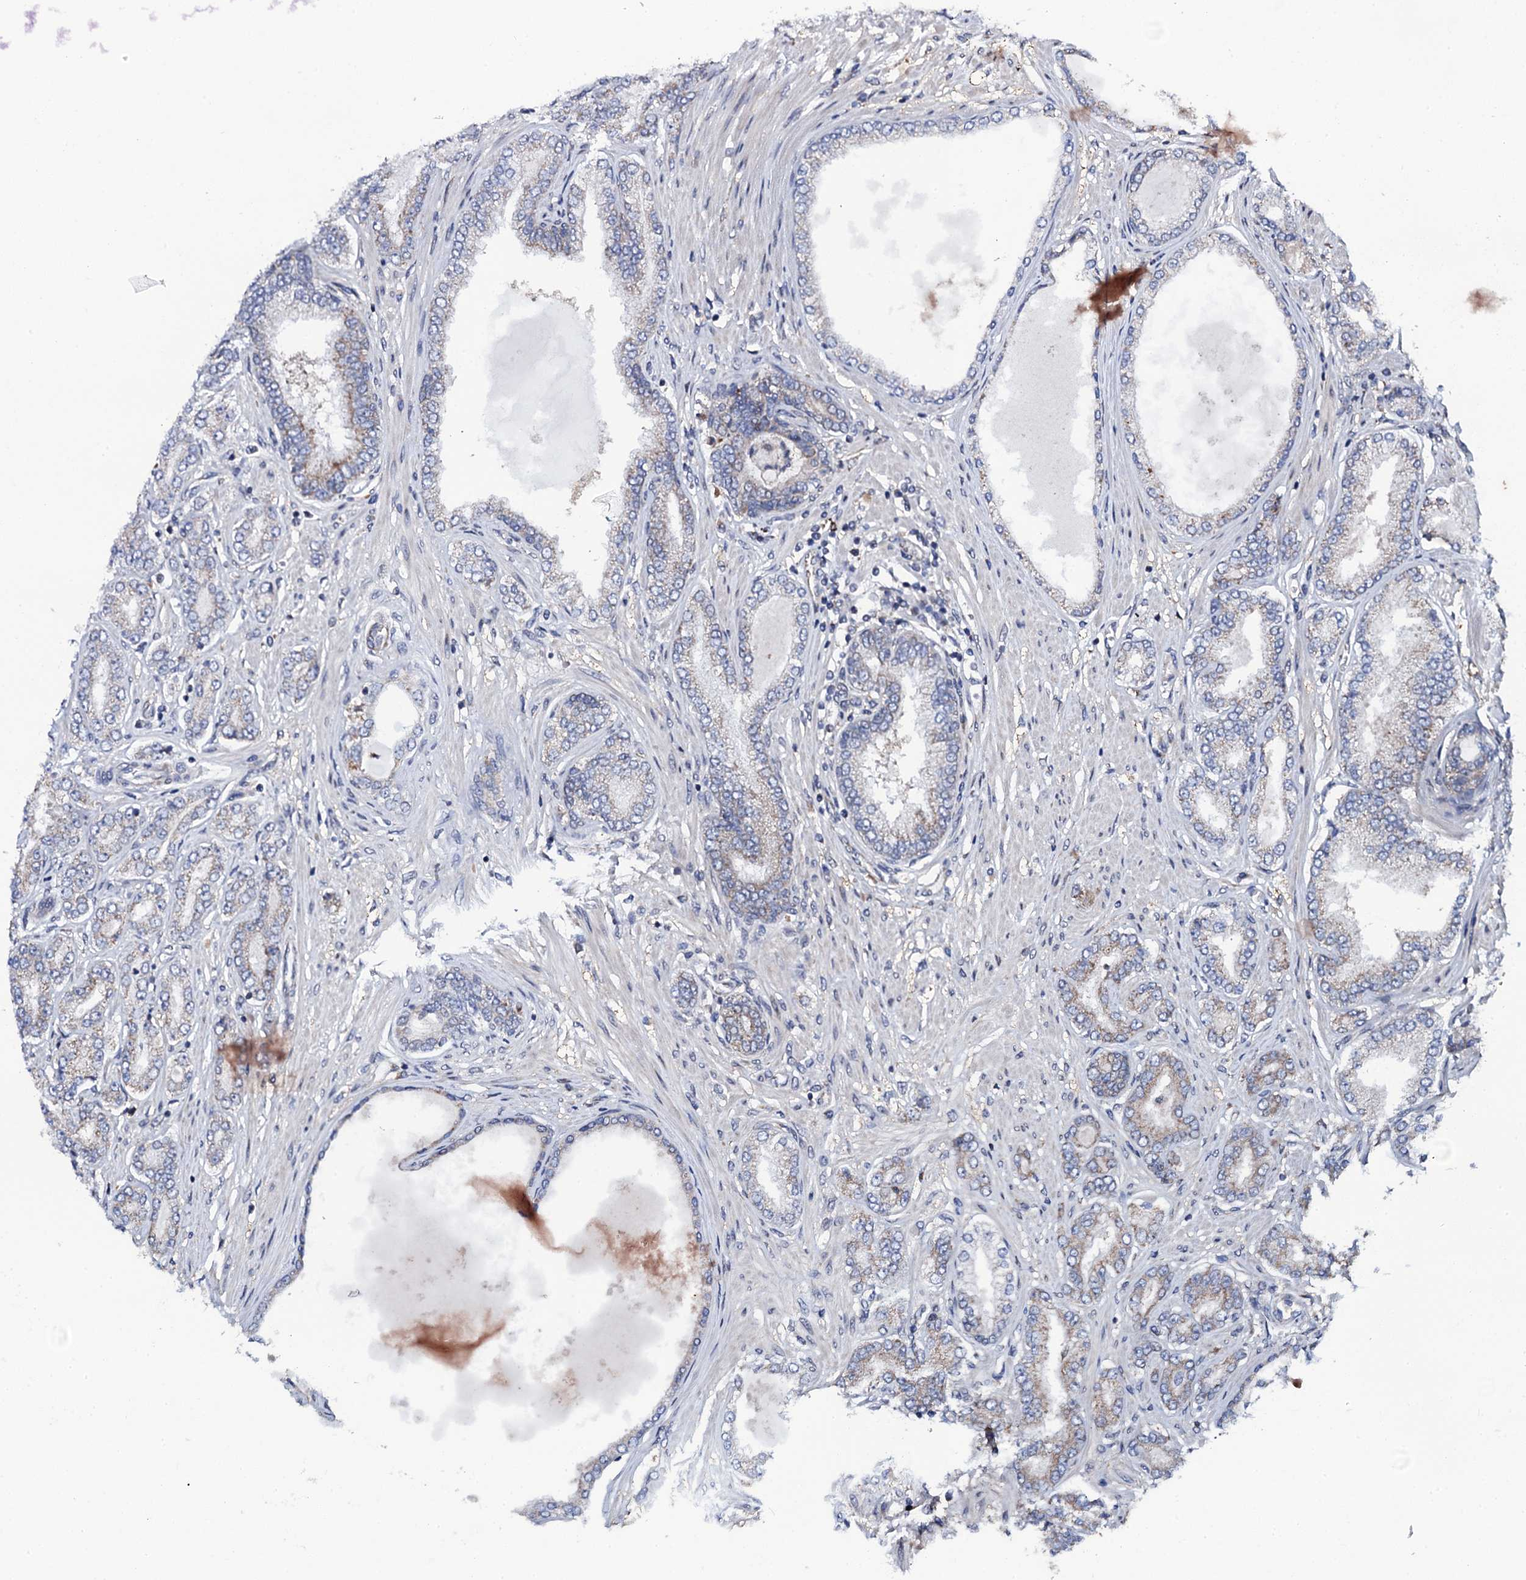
{"staining": {"intensity": "negative", "quantity": "none", "location": "none"}, "tissue": "prostate cancer", "cell_type": "Tumor cells", "image_type": "cancer", "snomed": [{"axis": "morphology", "description": "Adenocarcinoma, Low grade"}, {"axis": "topography", "description": "Prostate"}], "caption": "DAB (3,3'-diaminobenzidine) immunohistochemical staining of low-grade adenocarcinoma (prostate) demonstrates no significant positivity in tumor cells.", "gene": "PTCD3", "patient": {"sex": "male", "age": 63}}